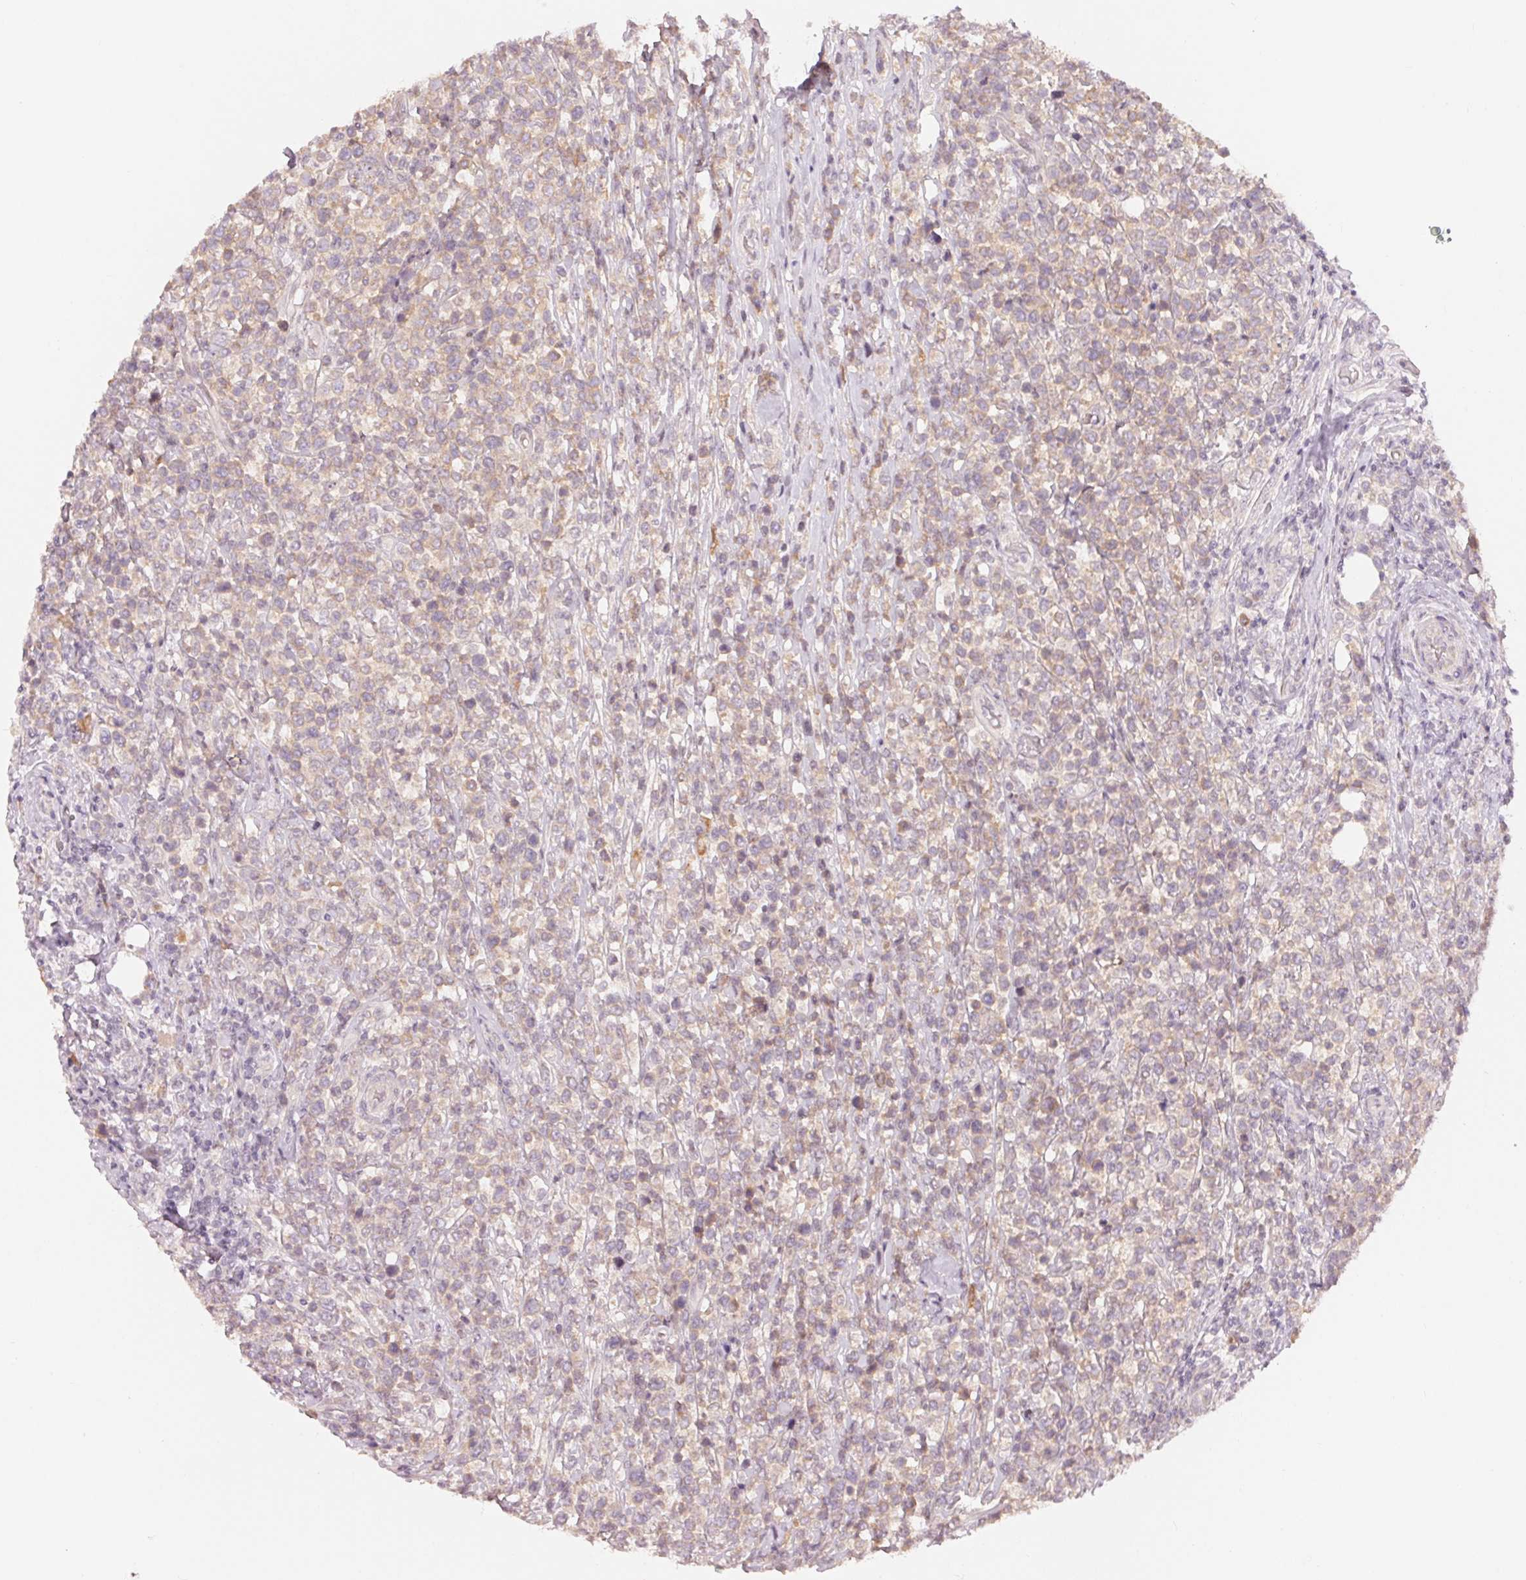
{"staining": {"intensity": "negative", "quantity": "none", "location": "none"}, "tissue": "lymphoma", "cell_type": "Tumor cells", "image_type": "cancer", "snomed": [{"axis": "morphology", "description": "Malignant lymphoma, non-Hodgkin's type, High grade"}, {"axis": "topography", "description": "Soft tissue"}], "caption": "Immunohistochemistry of human high-grade malignant lymphoma, non-Hodgkin's type shows no positivity in tumor cells.", "gene": "DENND2C", "patient": {"sex": "female", "age": 56}}